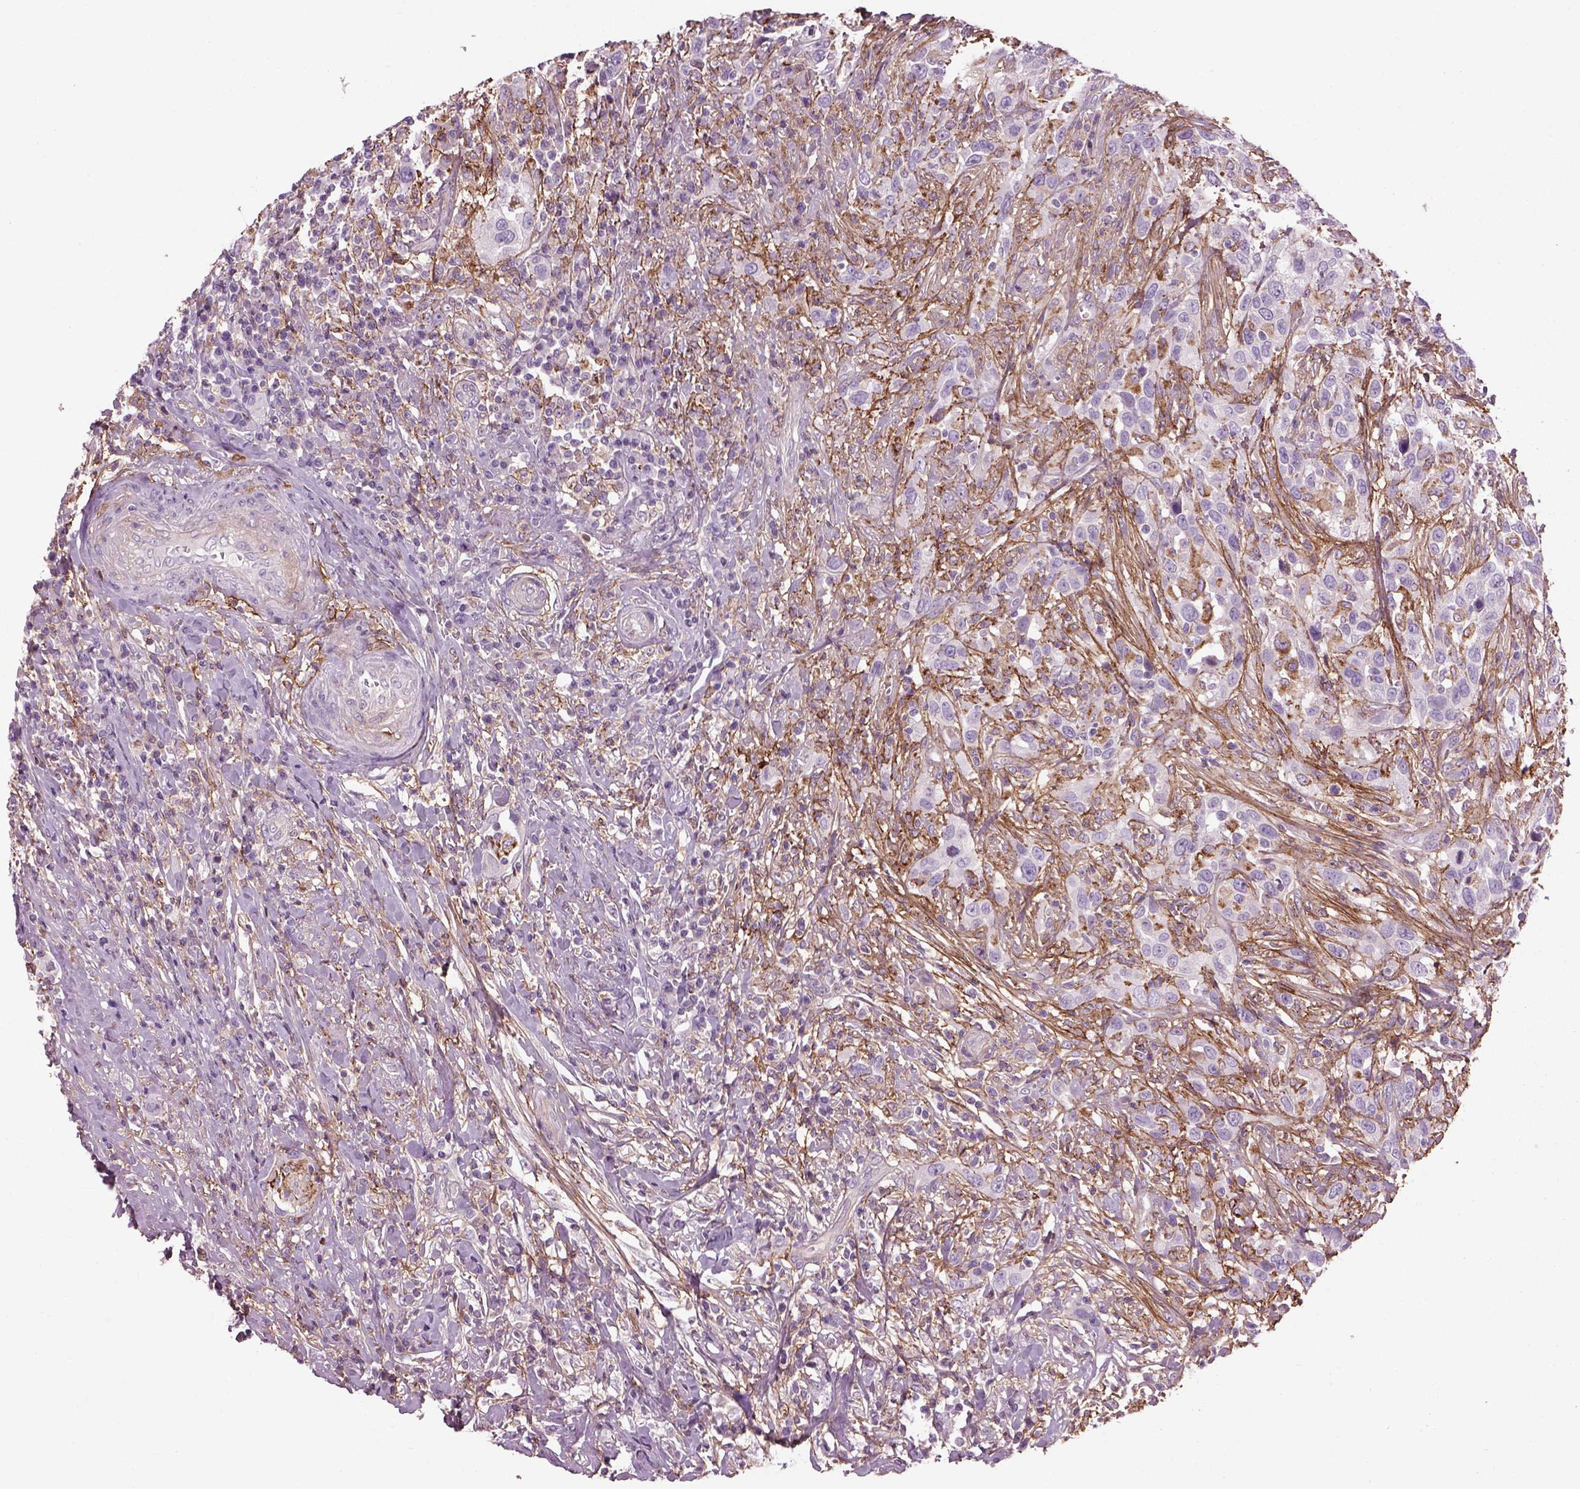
{"staining": {"intensity": "negative", "quantity": "none", "location": "none"}, "tissue": "urothelial cancer", "cell_type": "Tumor cells", "image_type": "cancer", "snomed": [{"axis": "morphology", "description": "Urothelial carcinoma, NOS"}, {"axis": "morphology", "description": "Urothelial carcinoma, High grade"}, {"axis": "topography", "description": "Urinary bladder"}], "caption": "A micrograph of transitional cell carcinoma stained for a protein shows no brown staining in tumor cells.", "gene": "EMILIN2", "patient": {"sex": "female", "age": 64}}